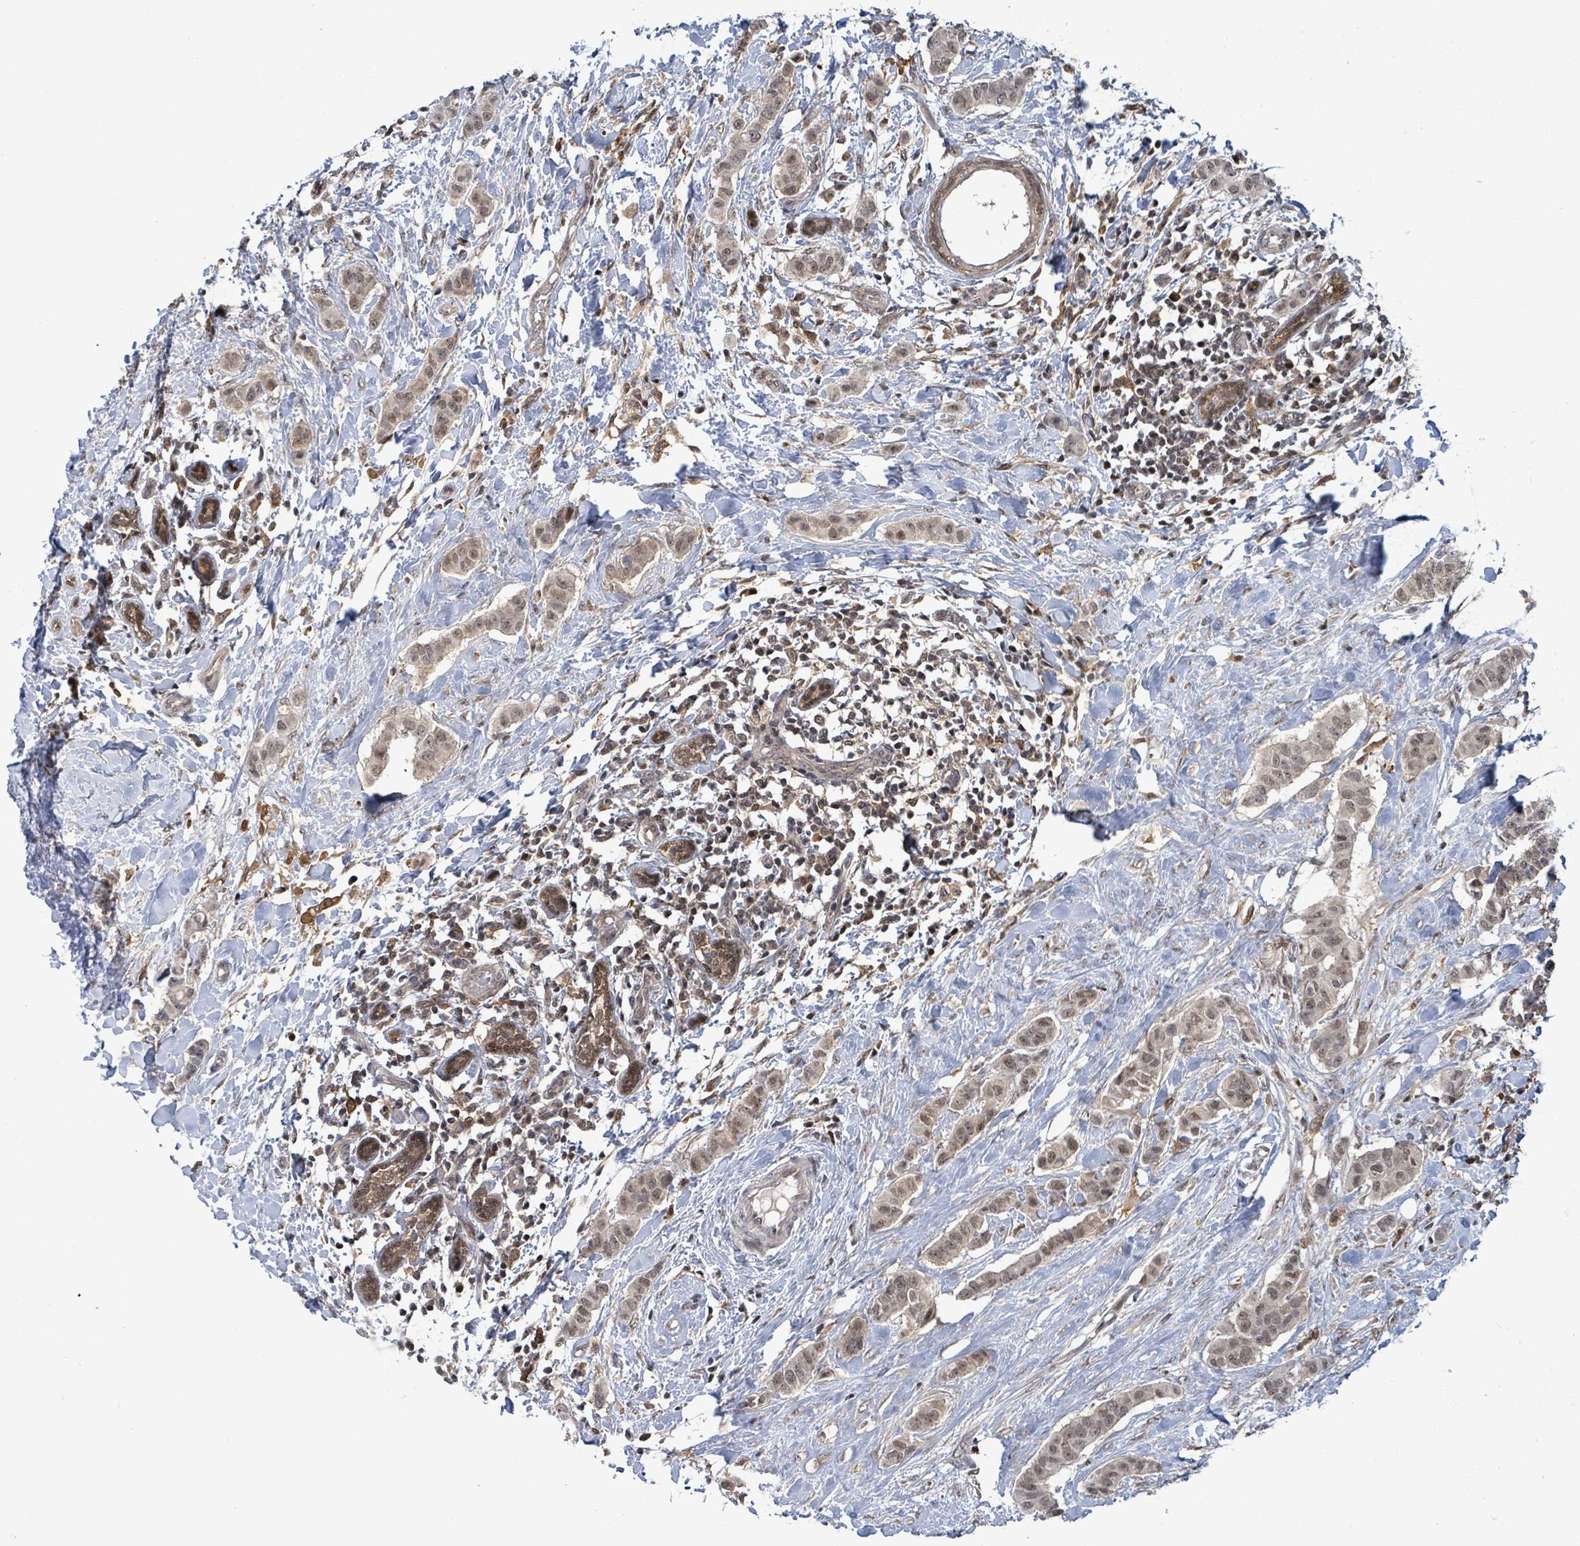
{"staining": {"intensity": "weak", "quantity": ">75%", "location": "nuclear"}, "tissue": "breast cancer", "cell_type": "Tumor cells", "image_type": "cancer", "snomed": [{"axis": "morphology", "description": "Duct carcinoma"}, {"axis": "topography", "description": "Breast"}], "caption": "High-power microscopy captured an immunohistochemistry micrograph of breast cancer, revealing weak nuclear positivity in about >75% of tumor cells.", "gene": "FBXO6", "patient": {"sex": "female", "age": 40}}